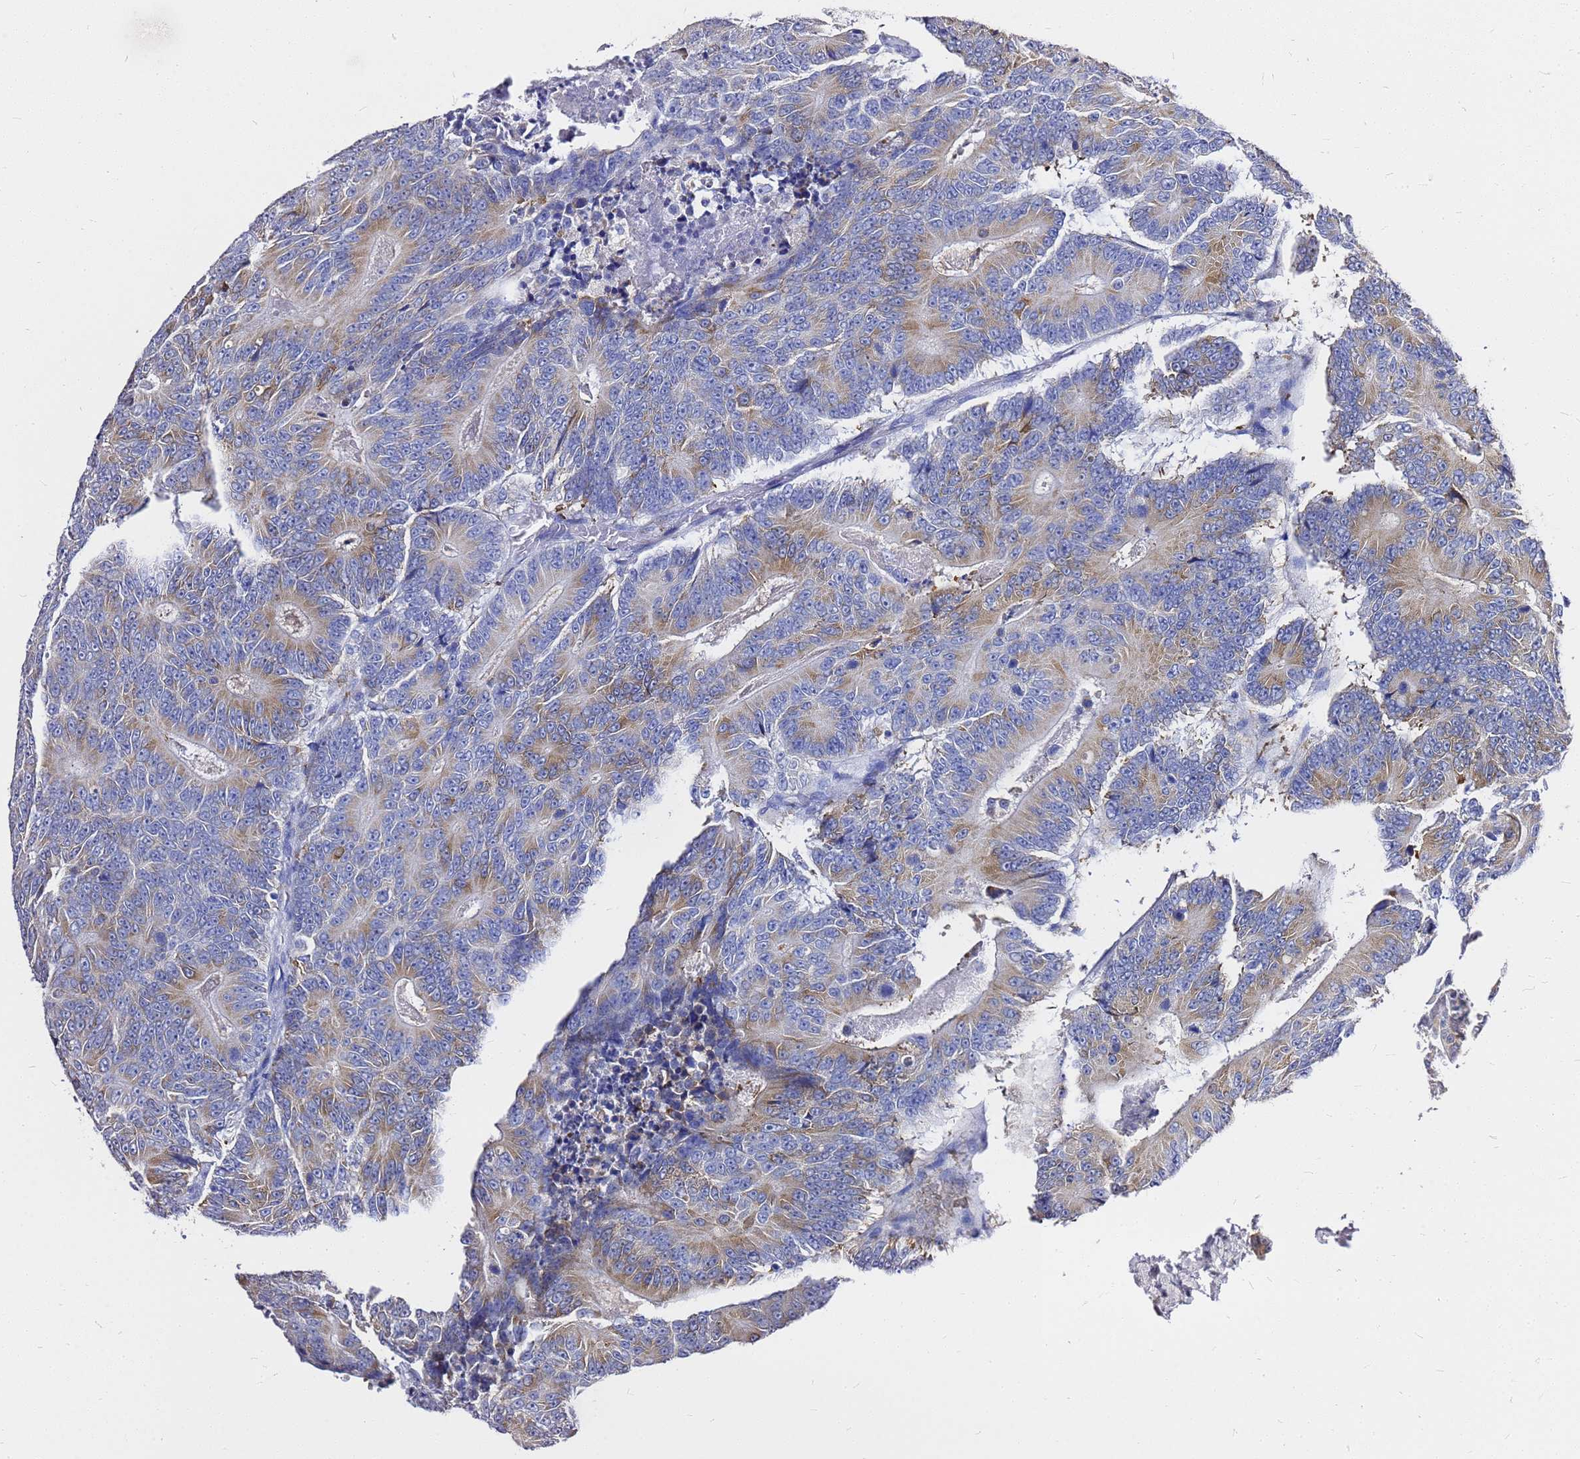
{"staining": {"intensity": "weak", "quantity": "25%-75%", "location": "cytoplasmic/membranous"}, "tissue": "colorectal cancer", "cell_type": "Tumor cells", "image_type": "cancer", "snomed": [{"axis": "morphology", "description": "Adenocarcinoma, NOS"}, {"axis": "topography", "description": "Colon"}], "caption": "Immunohistochemistry of human colorectal cancer exhibits low levels of weak cytoplasmic/membranous staining in approximately 25%-75% of tumor cells. (DAB IHC, brown staining for protein, blue staining for nuclei).", "gene": "OR52E2", "patient": {"sex": "male", "age": 83}}